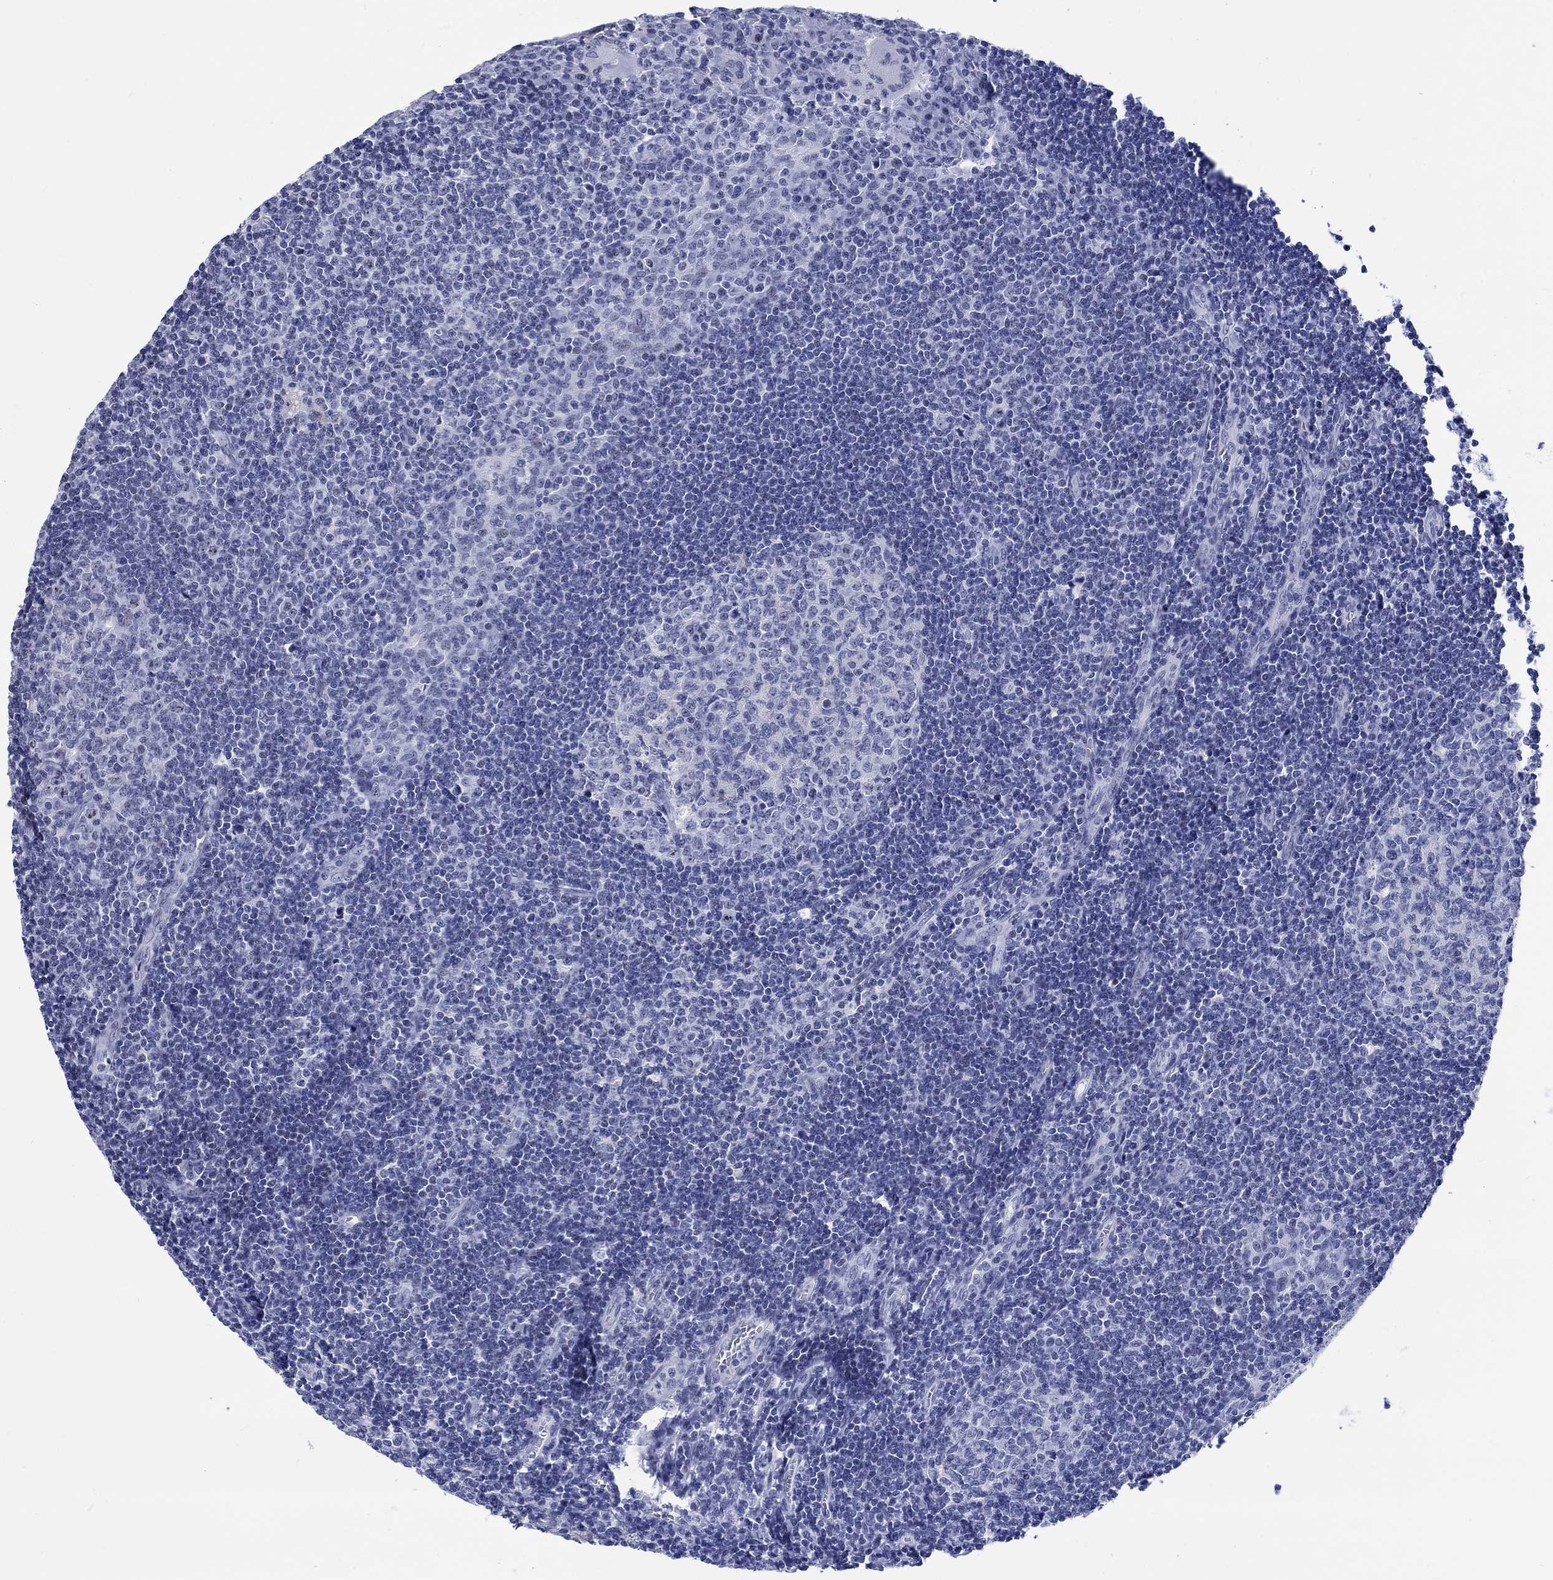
{"staining": {"intensity": "negative", "quantity": "none", "location": "none"}, "tissue": "tonsil", "cell_type": "Germinal center cells", "image_type": "normal", "snomed": [{"axis": "morphology", "description": "Normal tissue, NOS"}, {"axis": "topography", "description": "Tonsil"}], "caption": "Immunohistochemistry image of unremarkable human tonsil stained for a protein (brown), which displays no expression in germinal center cells.", "gene": "ZNF446", "patient": {"sex": "female", "age": 13}}